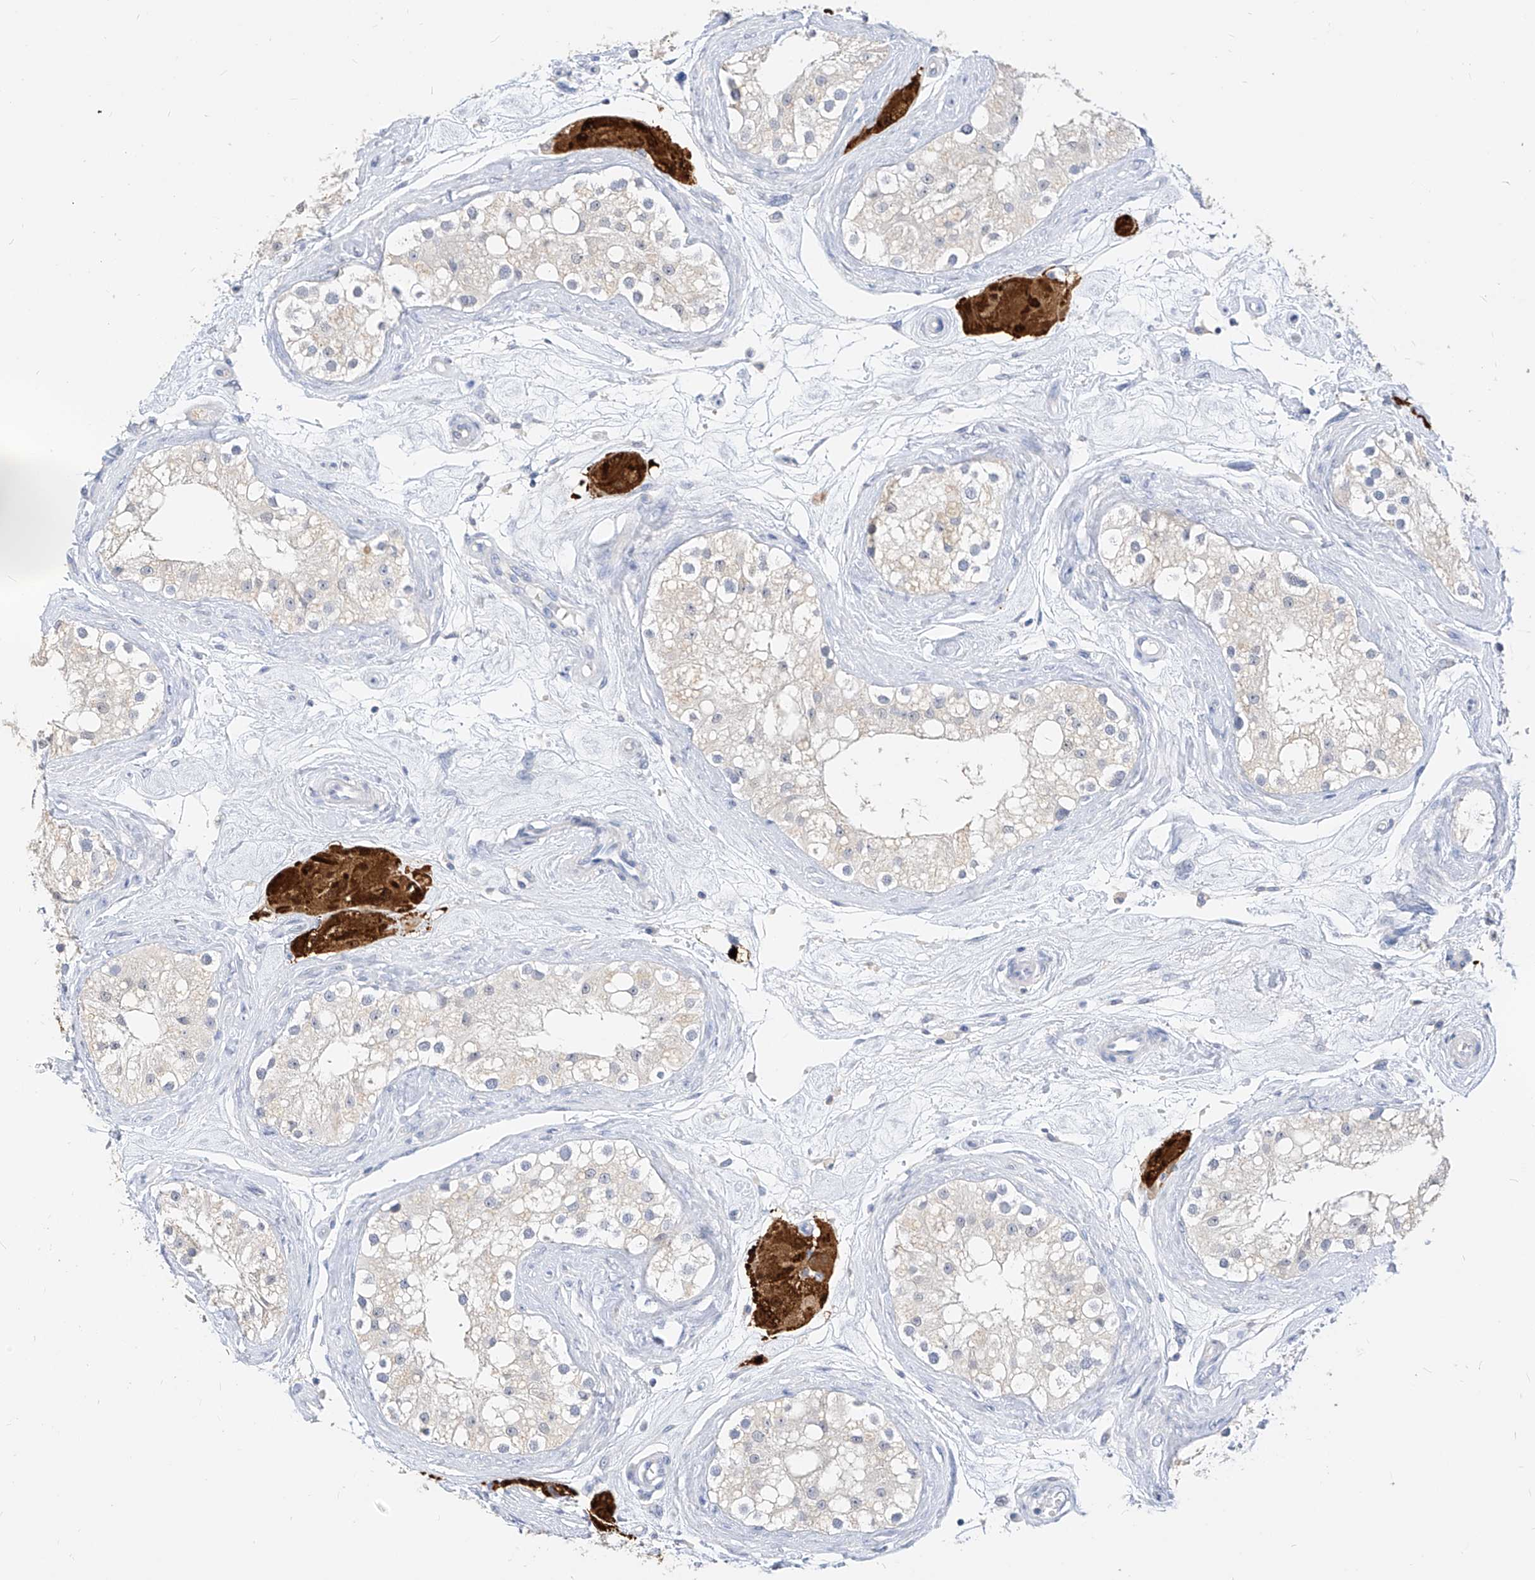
{"staining": {"intensity": "negative", "quantity": "none", "location": "none"}, "tissue": "testis", "cell_type": "Cells in seminiferous ducts", "image_type": "normal", "snomed": [{"axis": "morphology", "description": "Normal tissue, NOS"}, {"axis": "topography", "description": "Testis"}], "caption": "Immunohistochemistry photomicrograph of unremarkable human testis stained for a protein (brown), which exhibits no staining in cells in seminiferous ducts. Brightfield microscopy of IHC stained with DAB (3,3'-diaminobenzidine) (brown) and hematoxylin (blue), captured at high magnification.", "gene": "ZZEF1", "patient": {"sex": "male", "age": 84}}